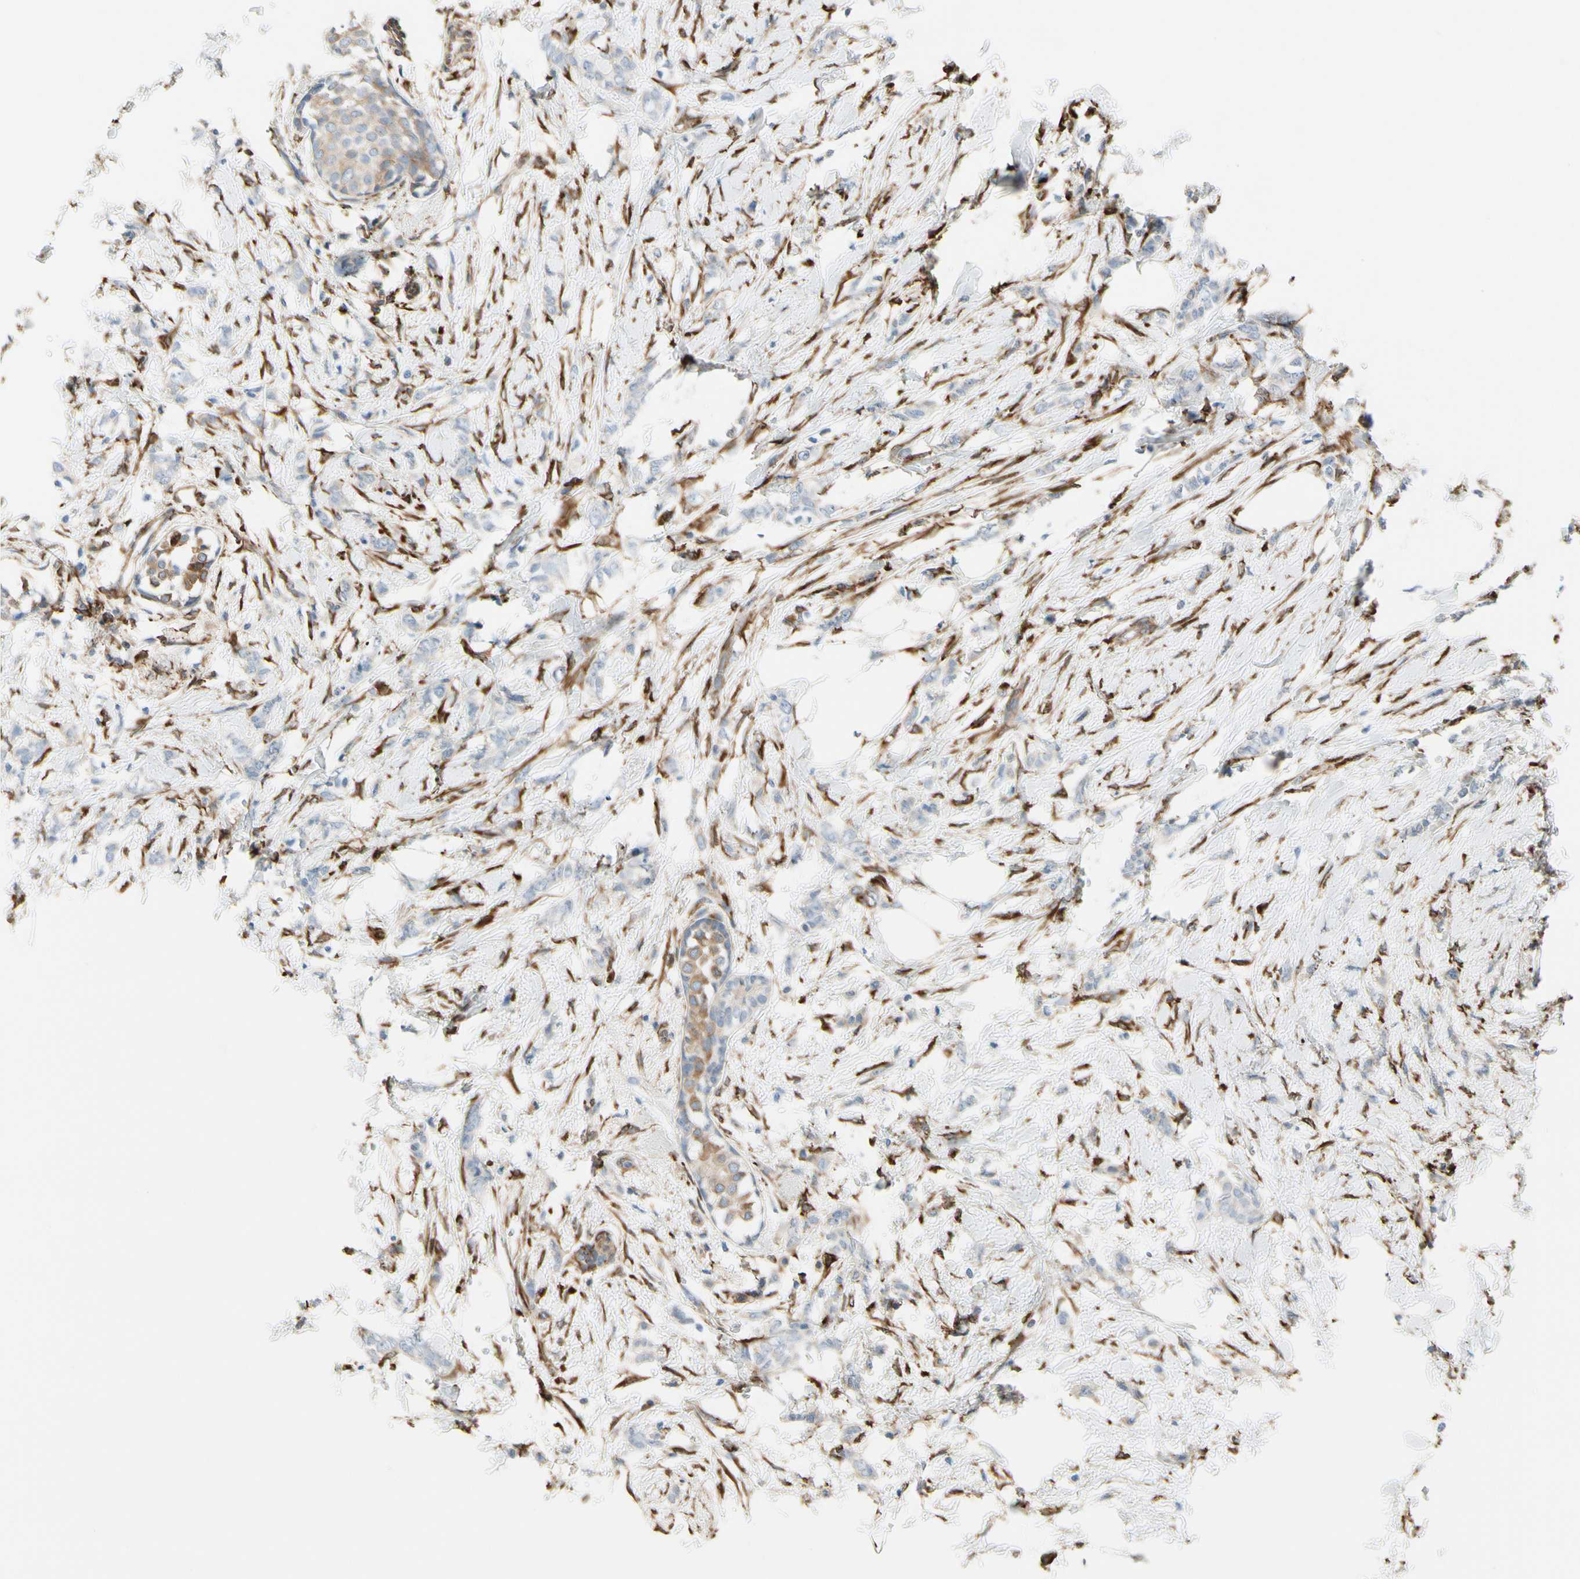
{"staining": {"intensity": "weak", "quantity": "<25%", "location": "cytoplasmic/membranous"}, "tissue": "breast cancer", "cell_type": "Tumor cells", "image_type": "cancer", "snomed": [{"axis": "morphology", "description": "Lobular carcinoma, in situ"}, {"axis": "morphology", "description": "Lobular carcinoma"}, {"axis": "topography", "description": "Breast"}], "caption": "A photomicrograph of human breast lobular carcinoma in situ is negative for staining in tumor cells.", "gene": "FKBP7", "patient": {"sex": "female", "age": 41}}